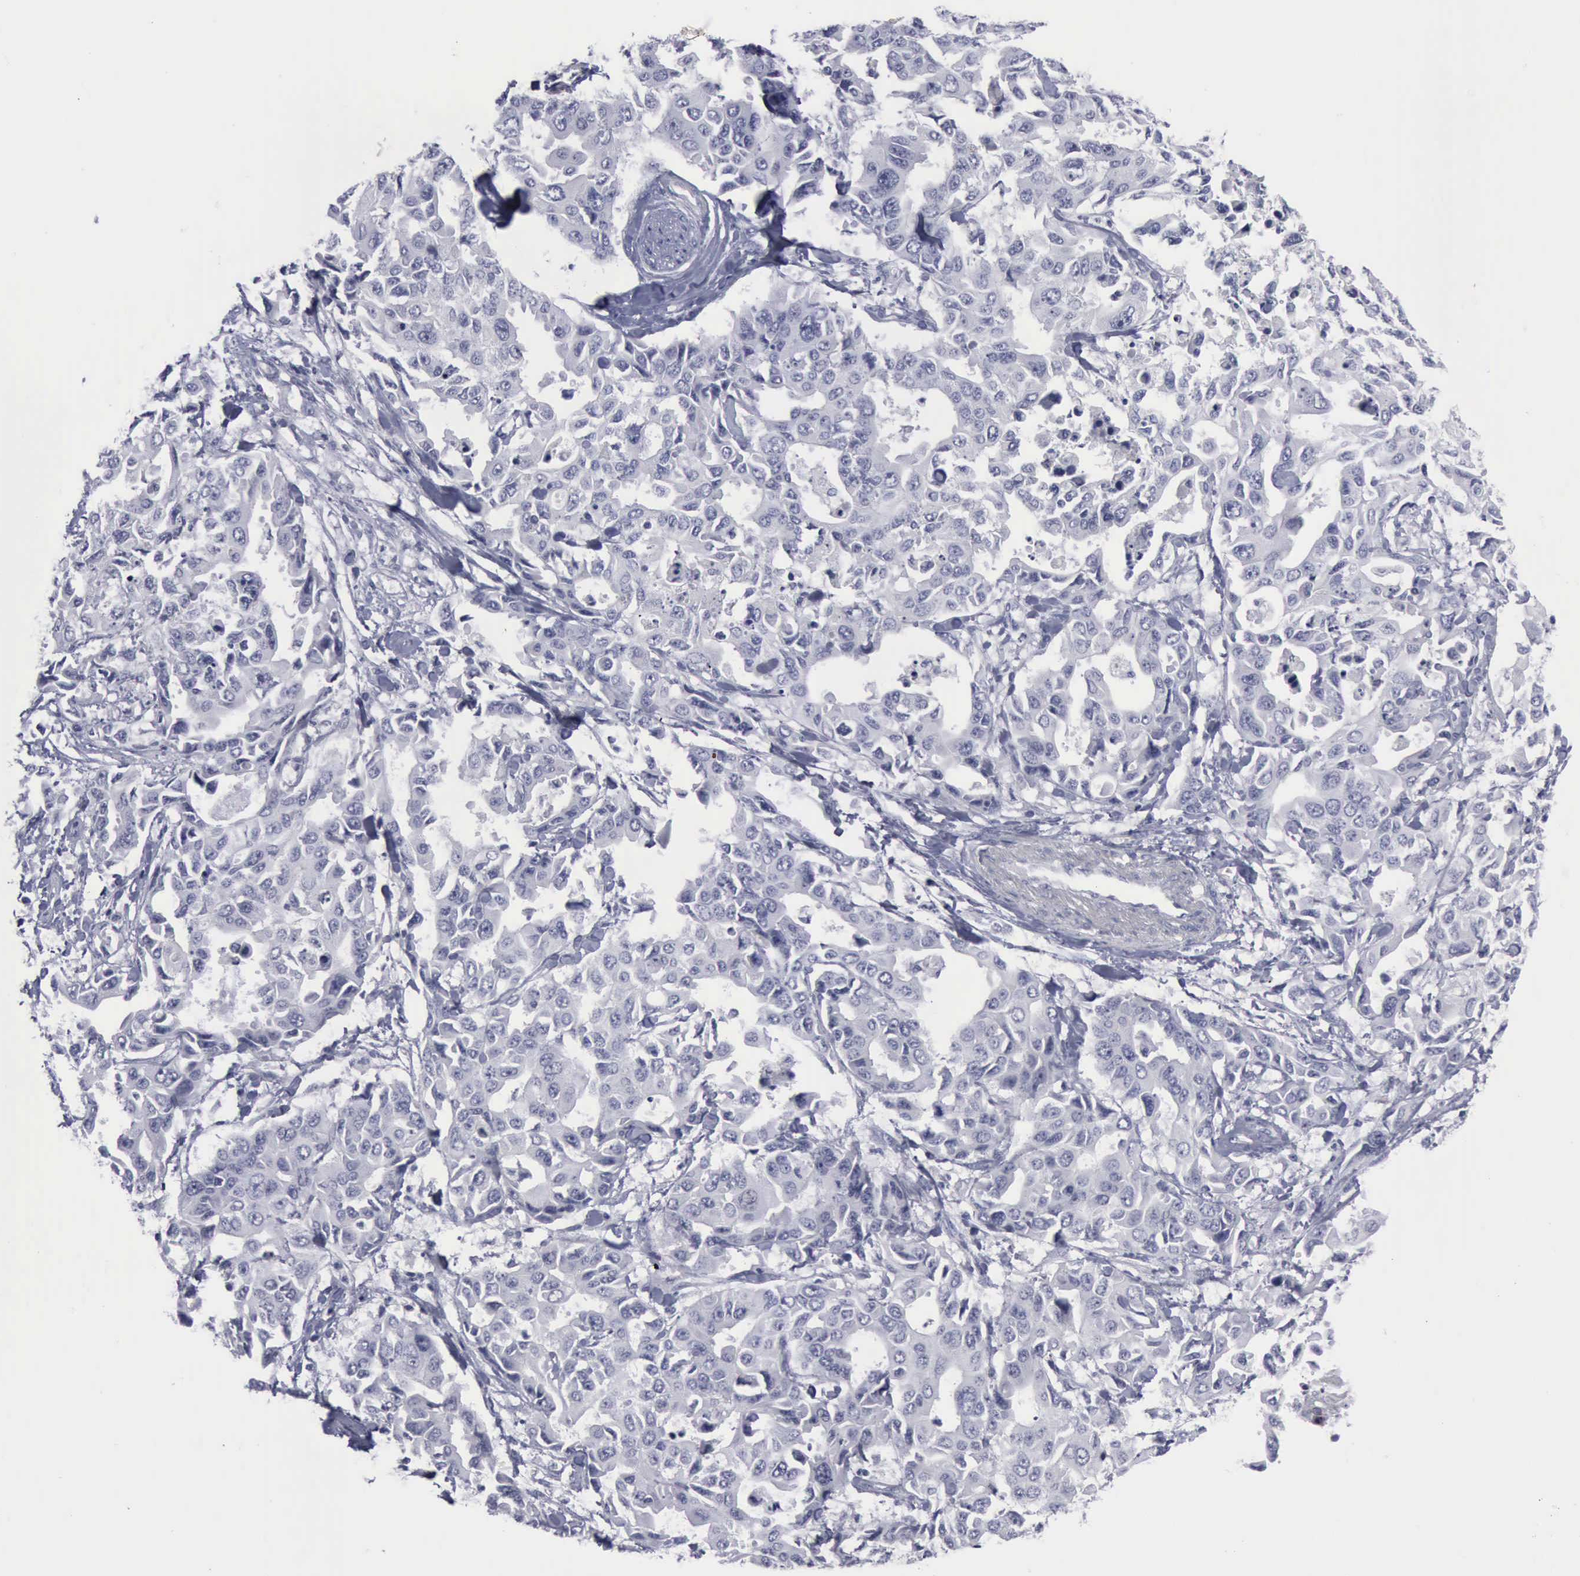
{"staining": {"intensity": "negative", "quantity": "none", "location": "none"}, "tissue": "lung cancer", "cell_type": "Tumor cells", "image_type": "cancer", "snomed": [{"axis": "morphology", "description": "Adenocarcinoma, NOS"}, {"axis": "topography", "description": "Lung"}], "caption": "This histopathology image is of lung cancer stained with IHC to label a protein in brown with the nuclei are counter-stained blue. There is no staining in tumor cells. (Brightfield microscopy of DAB IHC at high magnification).", "gene": "KRT13", "patient": {"sex": "male", "age": 64}}